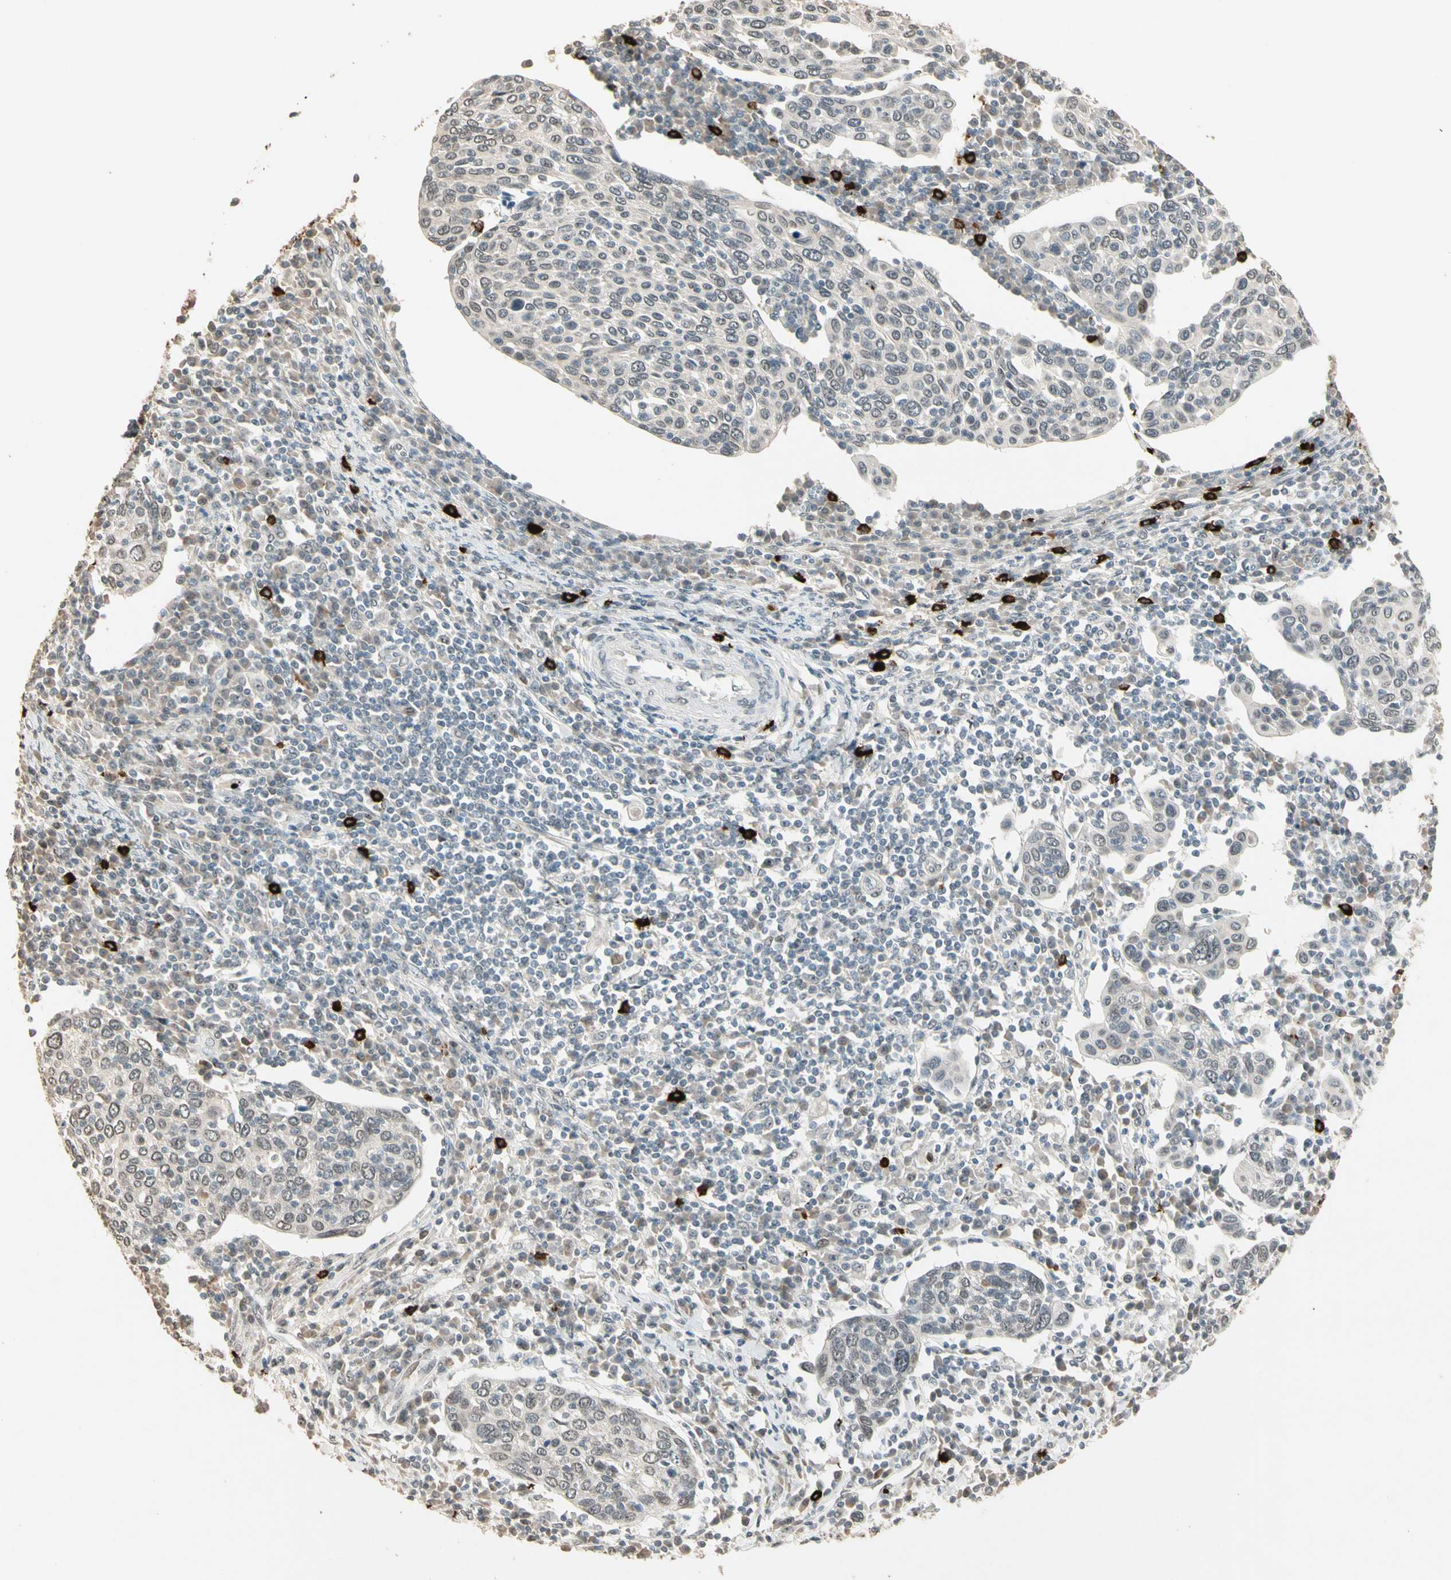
{"staining": {"intensity": "weak", "quantity": "25%-75%", "location": "nuclear"}, "tissue": "cervical cancer", "cell_type": "Tumor cells", "image_type": "cancer", "snomed": [{"axis": "morphology", "description": "Squamous cell carcinoma, NOS"}, {"axis": "topography", "description": "Cervix"}], "caption": "Immunohistochemistry image of neoplastic tissue: squamous cell carcinoma (cervical) stained using immunohistochemistry (IHC) reveals low levels of weak protein expression localized specifically in the nuclear of tumor cells, appearing as a nuclear brown color.", "gene": "ETV4", "patient": {"sex": "female", "age": 40}}